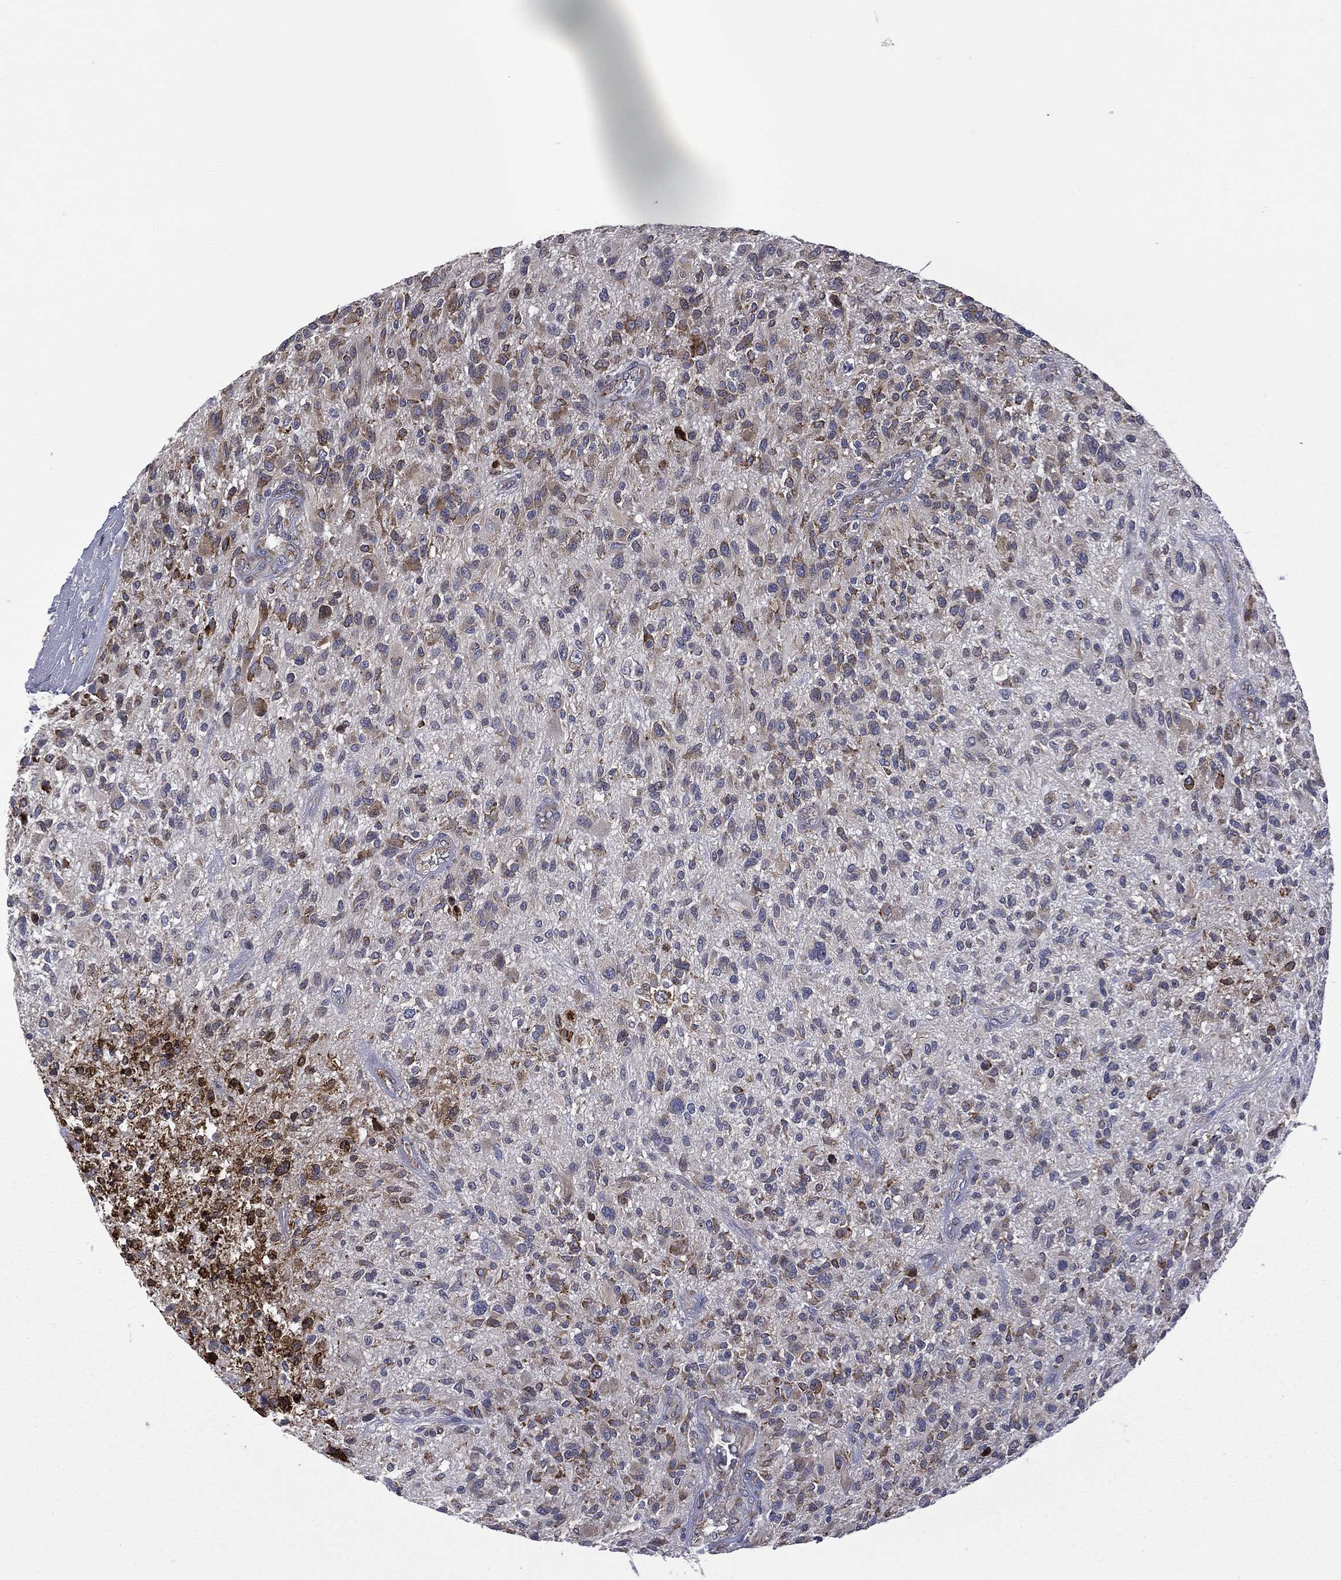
{"staining": {"intensity": "moderate", "quantity": "<25%", "location": "cytoplasmic/membranous"}, "tissue": "glioma", "cell_type": "Tumor cells", "image_type": "cancer", "snomed": [{"axis": "morphology", "description": "Glioma, malignant, High grade"}, {"axis": "topography", "description": "Brain"}], "caption": "Malignant high-grade glioma tissue shows moderate cytoplasmic/membranous positivity in approximately <25% of tumor cells", "gene": "C20orf96", "patient": {"sex": "male", "age": 47}}